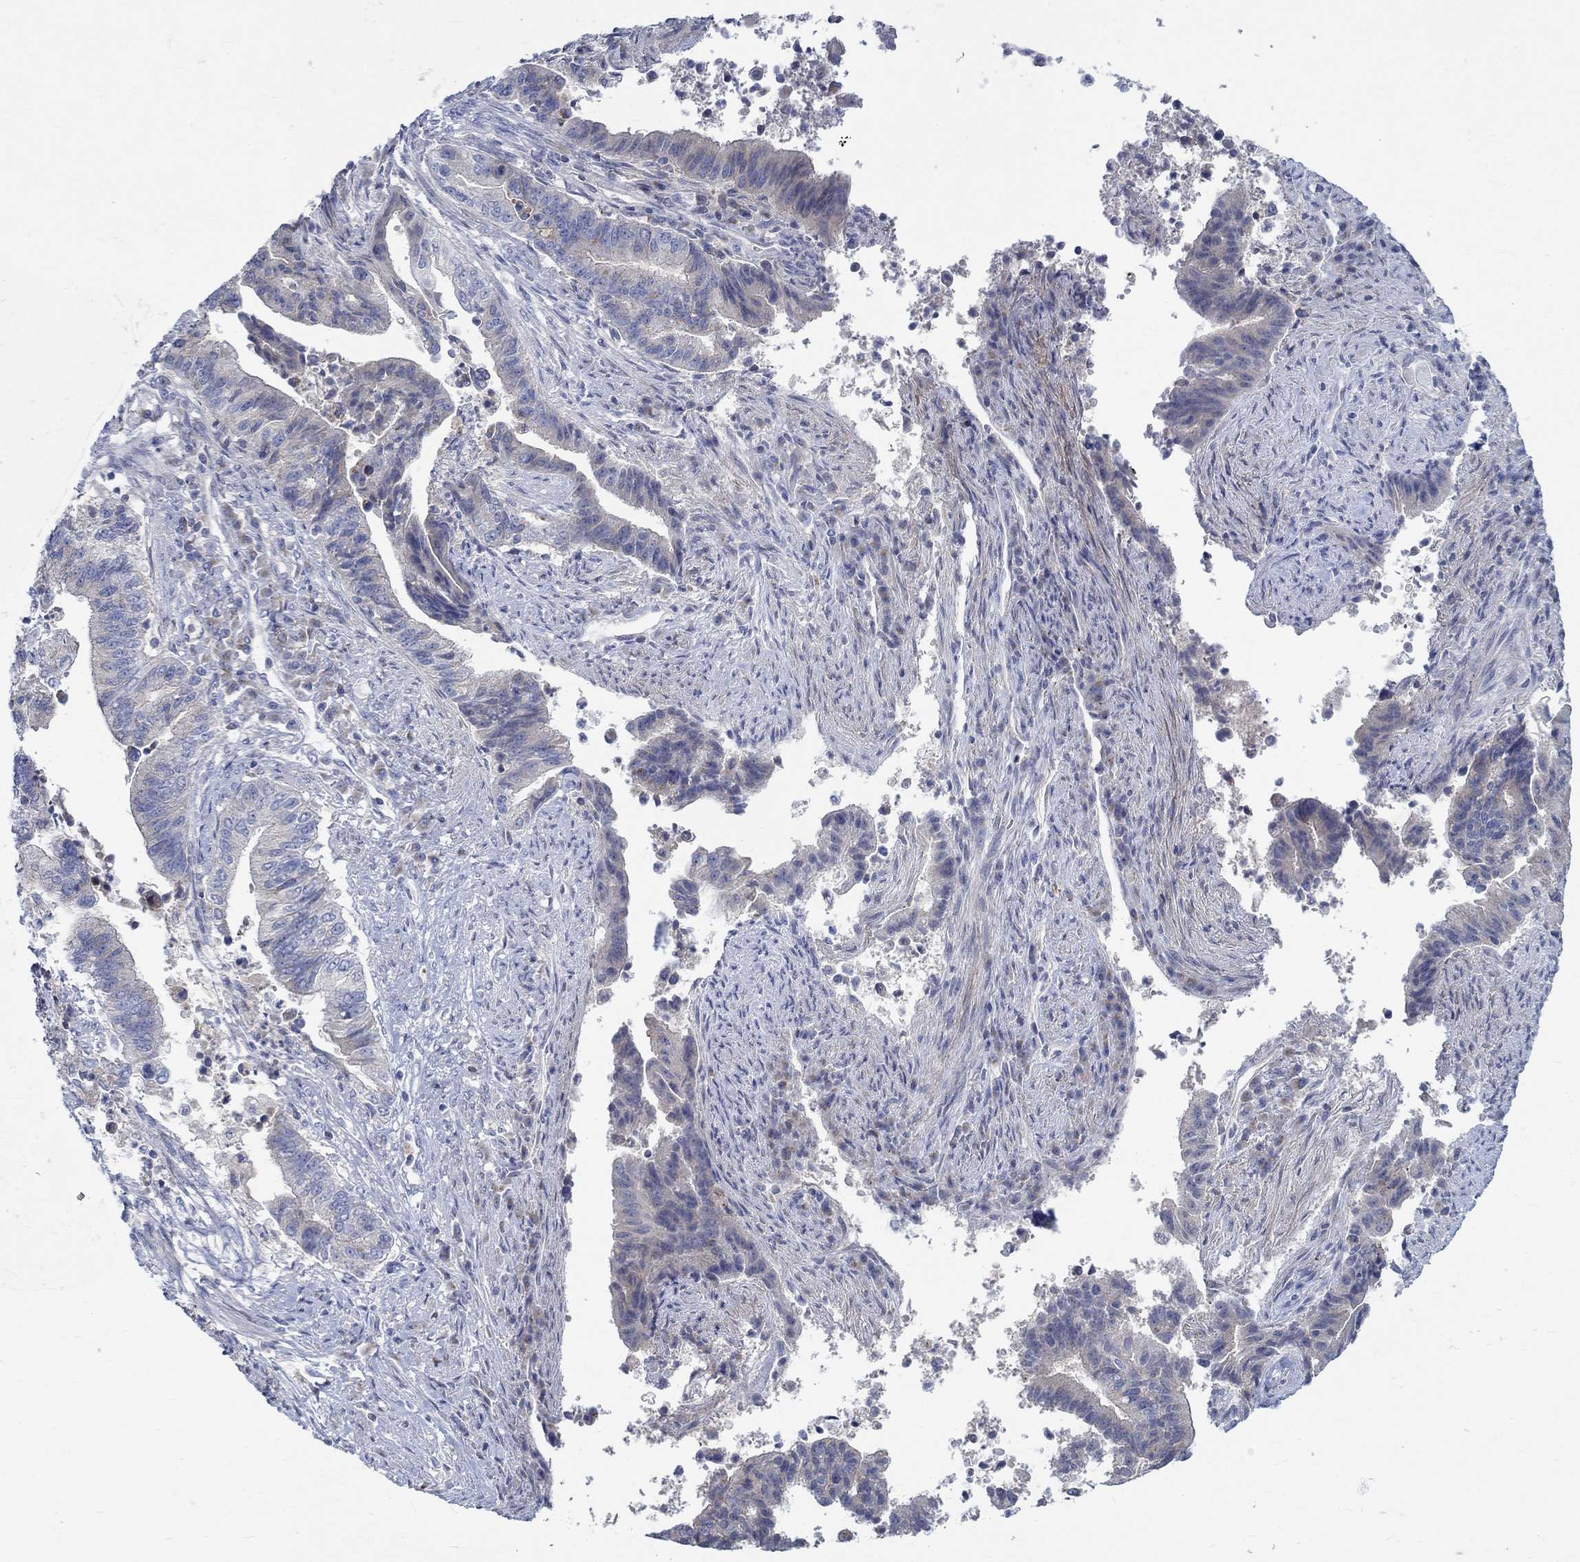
{"staining": {"intensity": "weak", "quantity": "<25%", "location": "cytoplasmic/membranous"}, "tissue": "endometrial cancer", "cell_type": "Tumor cells", "image_type": "cancer", "snomed": [{"axis": "morphology", "description": "Adenocarcinoma, NOS"}, {"axis": "topography", "description": "Uterus"}, {"axis": "topography", "description": "Endometrium"}], "caption": "A histopathology image of adenocarcinoma (endometrial) stained for a protein reveals no brown staining in tumor cells. (Immunohistochemistry, brightfield microscopy, high magnification).", "gene": "NAV3", "patient": {"sex": "female", "age": 54}}